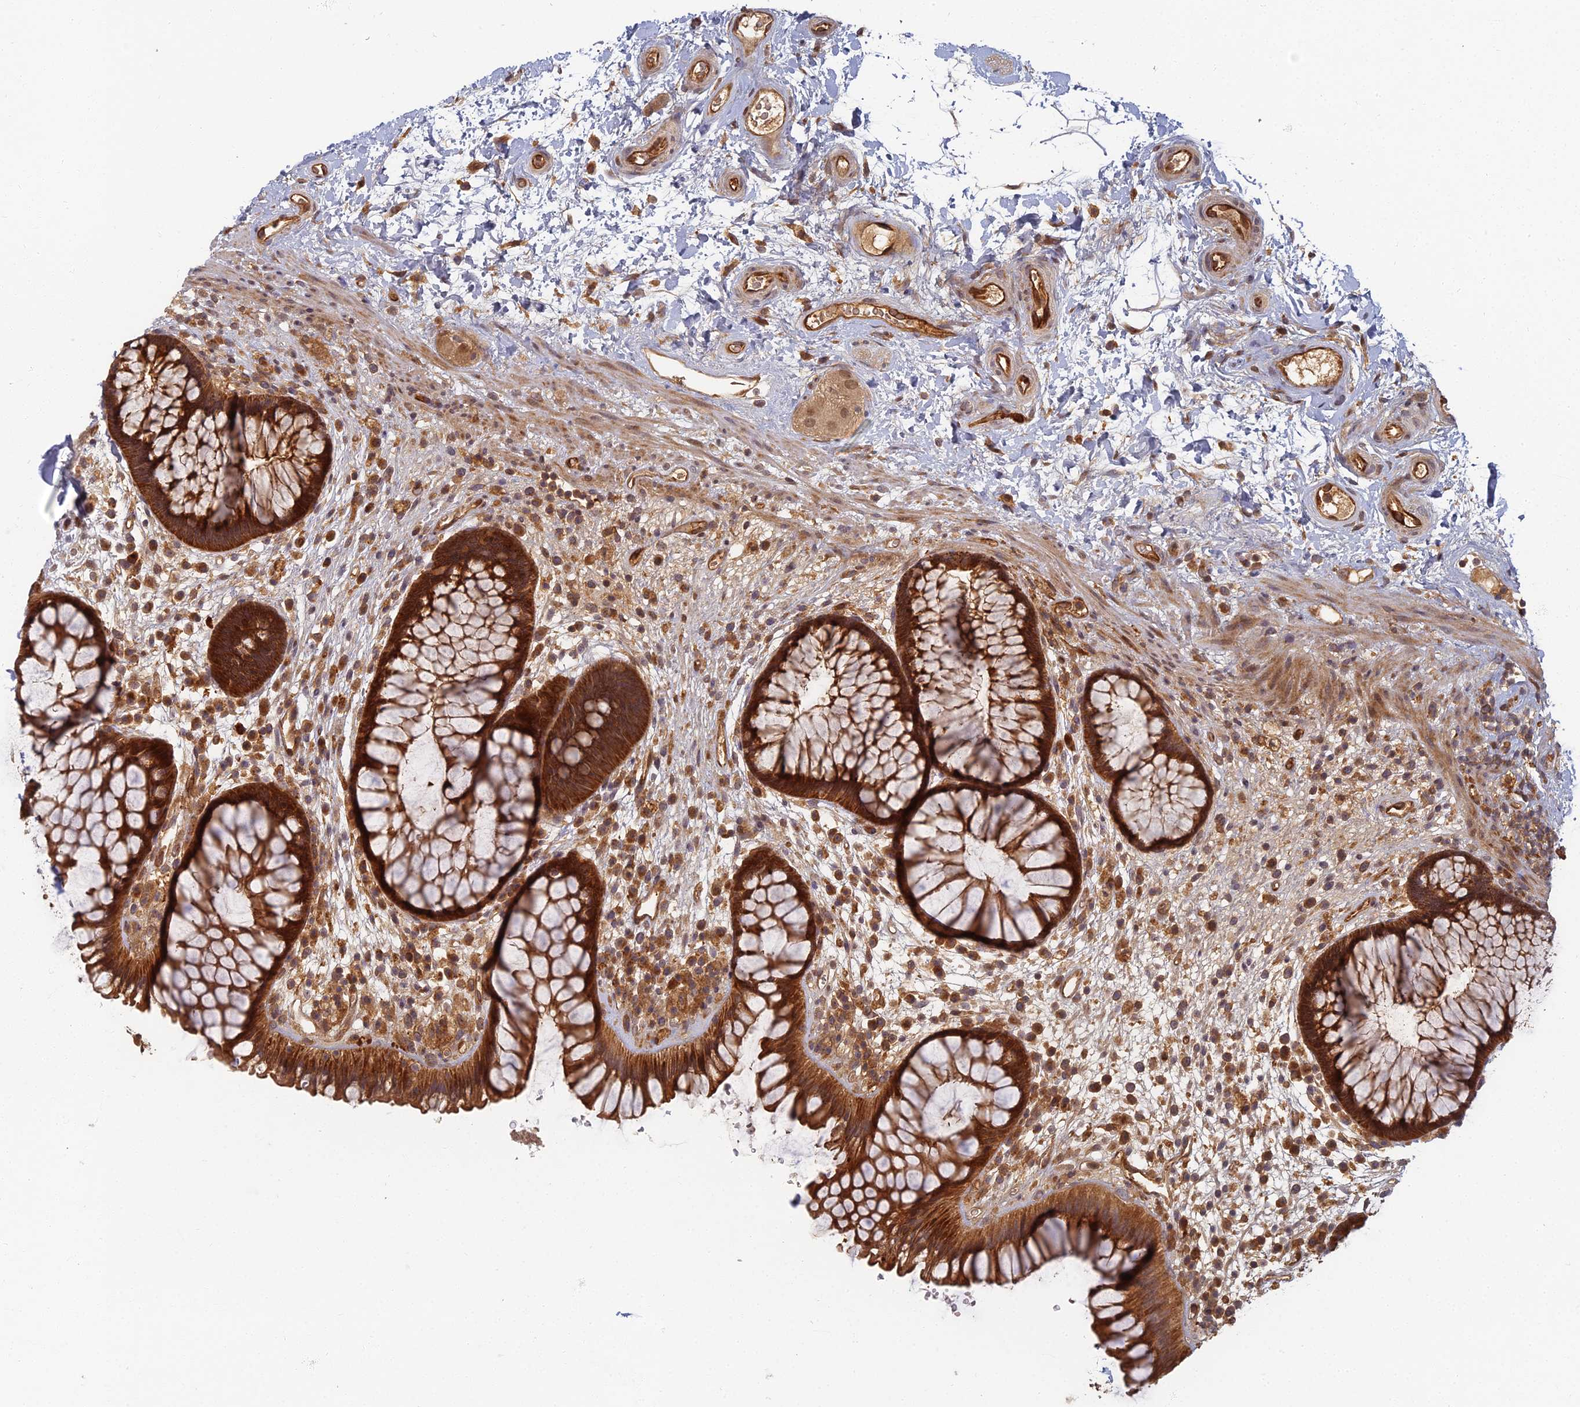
{"staining": {"intensity": "strong", "quantity": ">75%", "location": "cytoplasmic/membranous"}, "tissue": "rectum", "cell_type": "Glandular cells", "image_type": "normal", "snomed": [{"axis": "morphology", "description": "Normal tissue, NOS"}, {"axis": "topography", "description": "Rectum"}], "caption": "An image showing strong cytoplasmic/membranous staining in approximately >75% of glandular cells in normal rectum, as visualized by brown immunohistochemical staining.", "gene": "INO80D", "patient": {"sex": "male", "age": 51}}